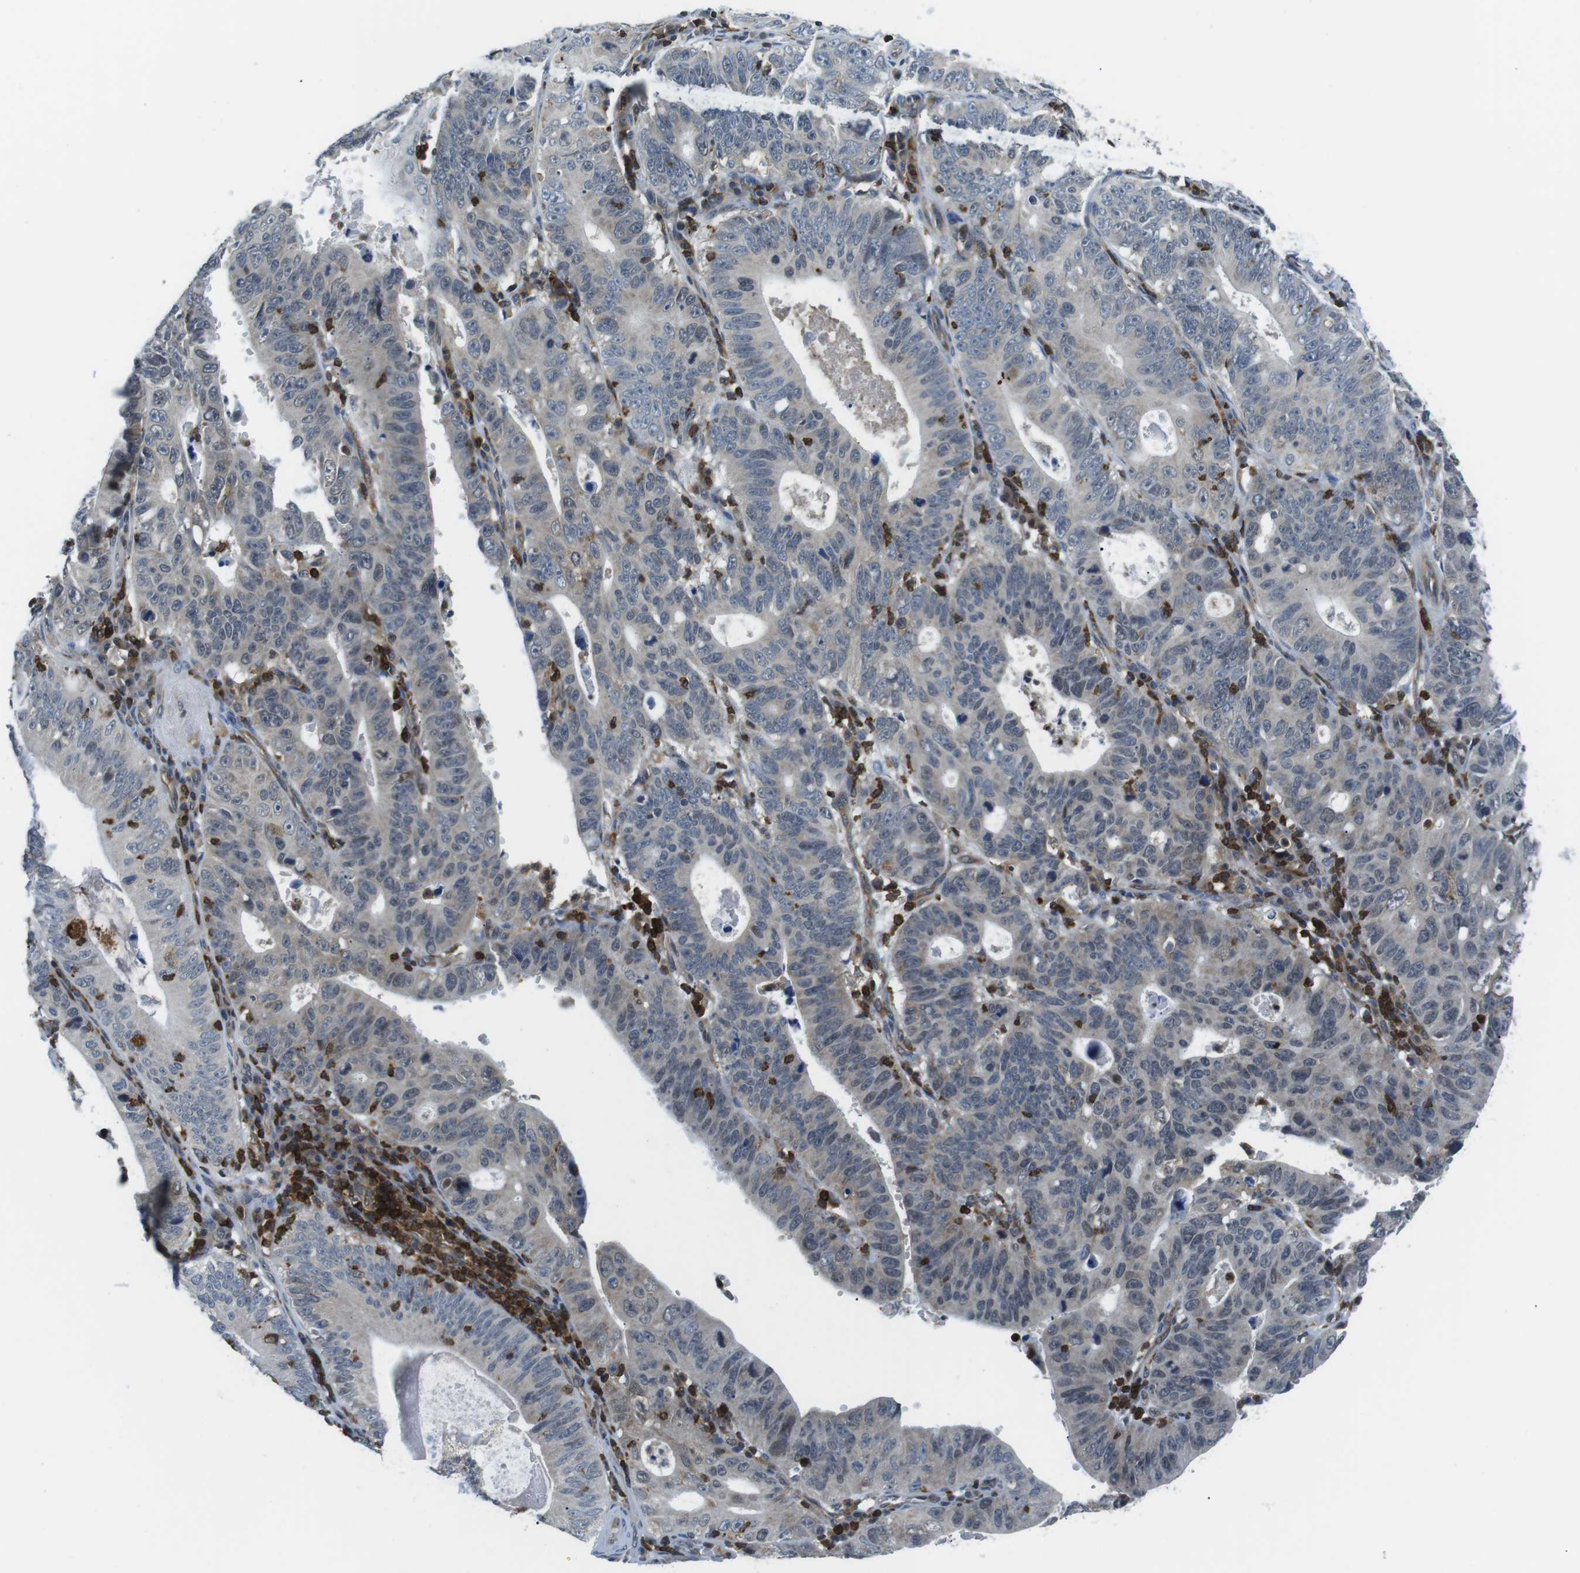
{"staining": {"intensity": "negative", "quantity": "none", "location": "none"}, "tissue": "stomach cancer", "cell_type": "Tumor cells", "image_type": "cancer", "snomed": [{"axis": "morphology", "description": "Adenocarcinoma, NOS"}, {"axis": "topography", "description": "Stomach"}], "caption": "This is an IHC photomicrograph of human stomach cancer (adenocarcinoma). There is no positivity in tumor cells.", "gene": "STK10", "patient": {"sex": "male", "age": 59}}